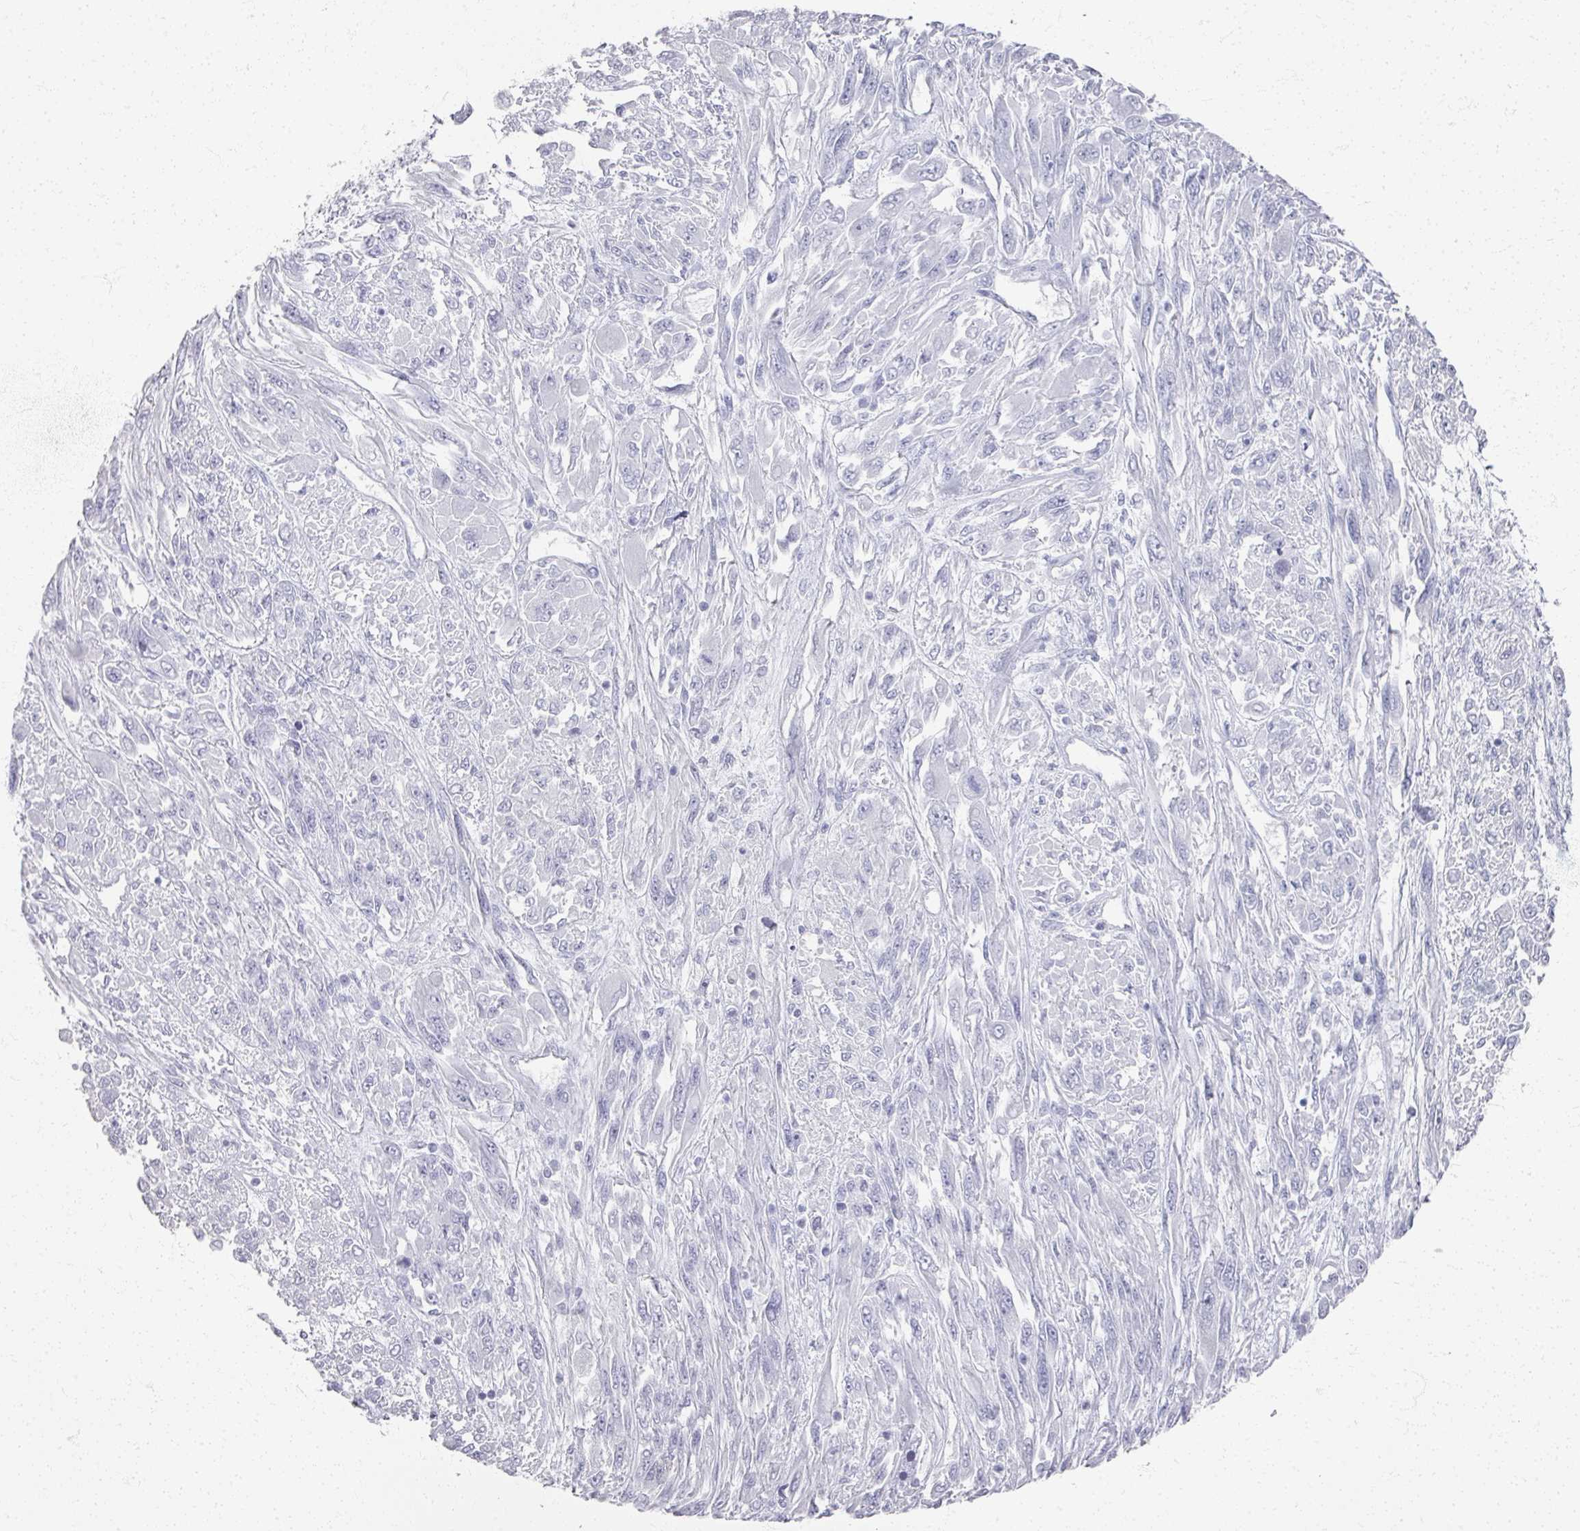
{"staining": {"intensity": "negative", "quantity": "none", "location": "none"}, "tissue": "melanoma", "cell_type": "Tumor cells", "image_type": "cancer", "snomed": [{"axis": "morphology", "description": "Malignant melanoma, NOS"}, {"axis": "topography", "description": "Skin"}], "caption": "A high-resolution photomicrograph shows immunohistochemistry staining of malignant melanoma, which demonstrates no significant positivity in tumor cells.", "gene": "PSKH1", "patient": {"sex": "female", "age": 91}}